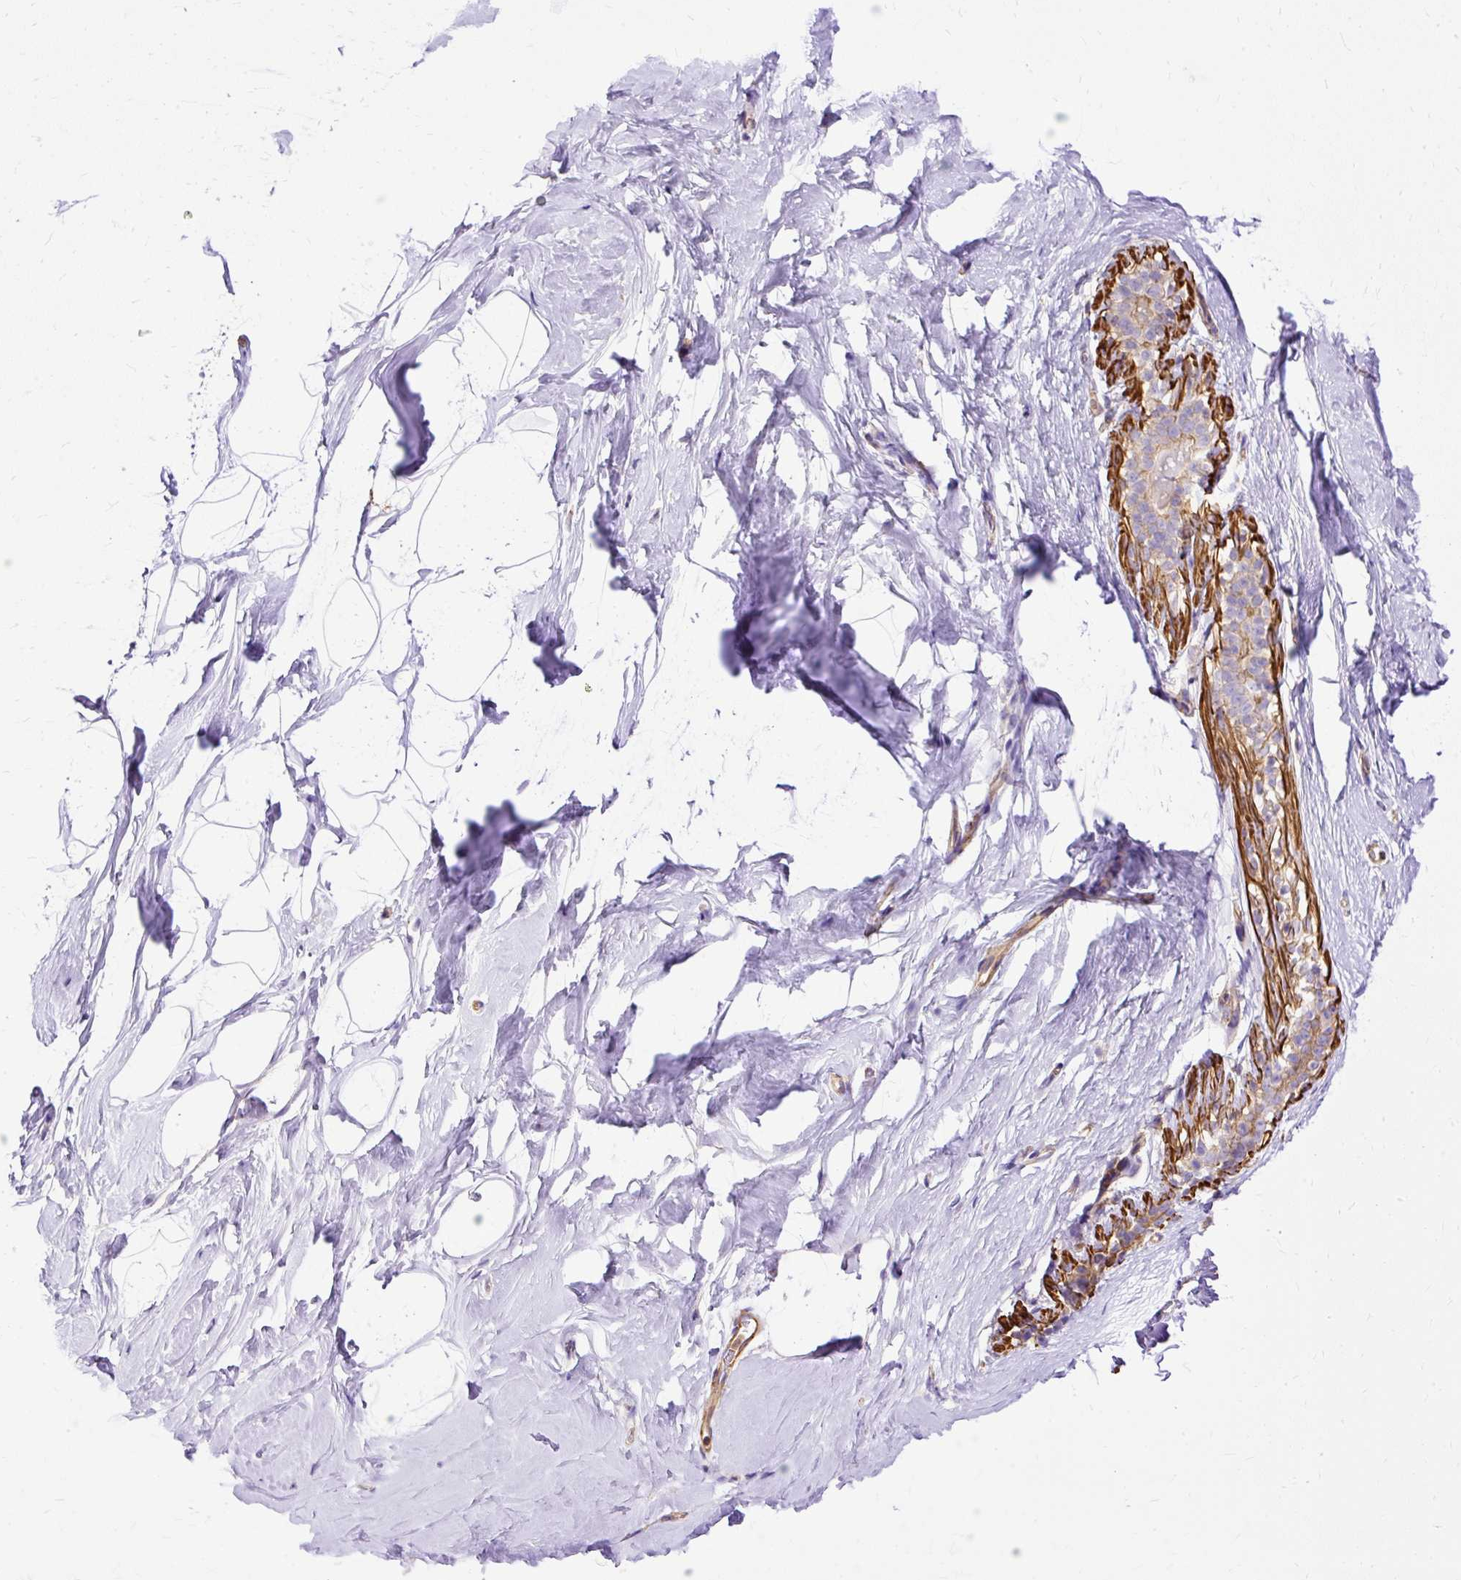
{"staining": {"intensity": "negative", "quantity": "none", "location": "none"}, "tissue": "breast", "cell_type": "Adipocytes", "image_type": "normal", "snomed": [{"axis": "morphology", "description": "Normal tissue, NOS"}, {"axis": "topography", "description": "Breast"}], "caption": "Protein analysis of normal breast shows no significant staining in adipocytes.", "gene": "KLHL11", "patient": {"sex": "female", "age": 32}}